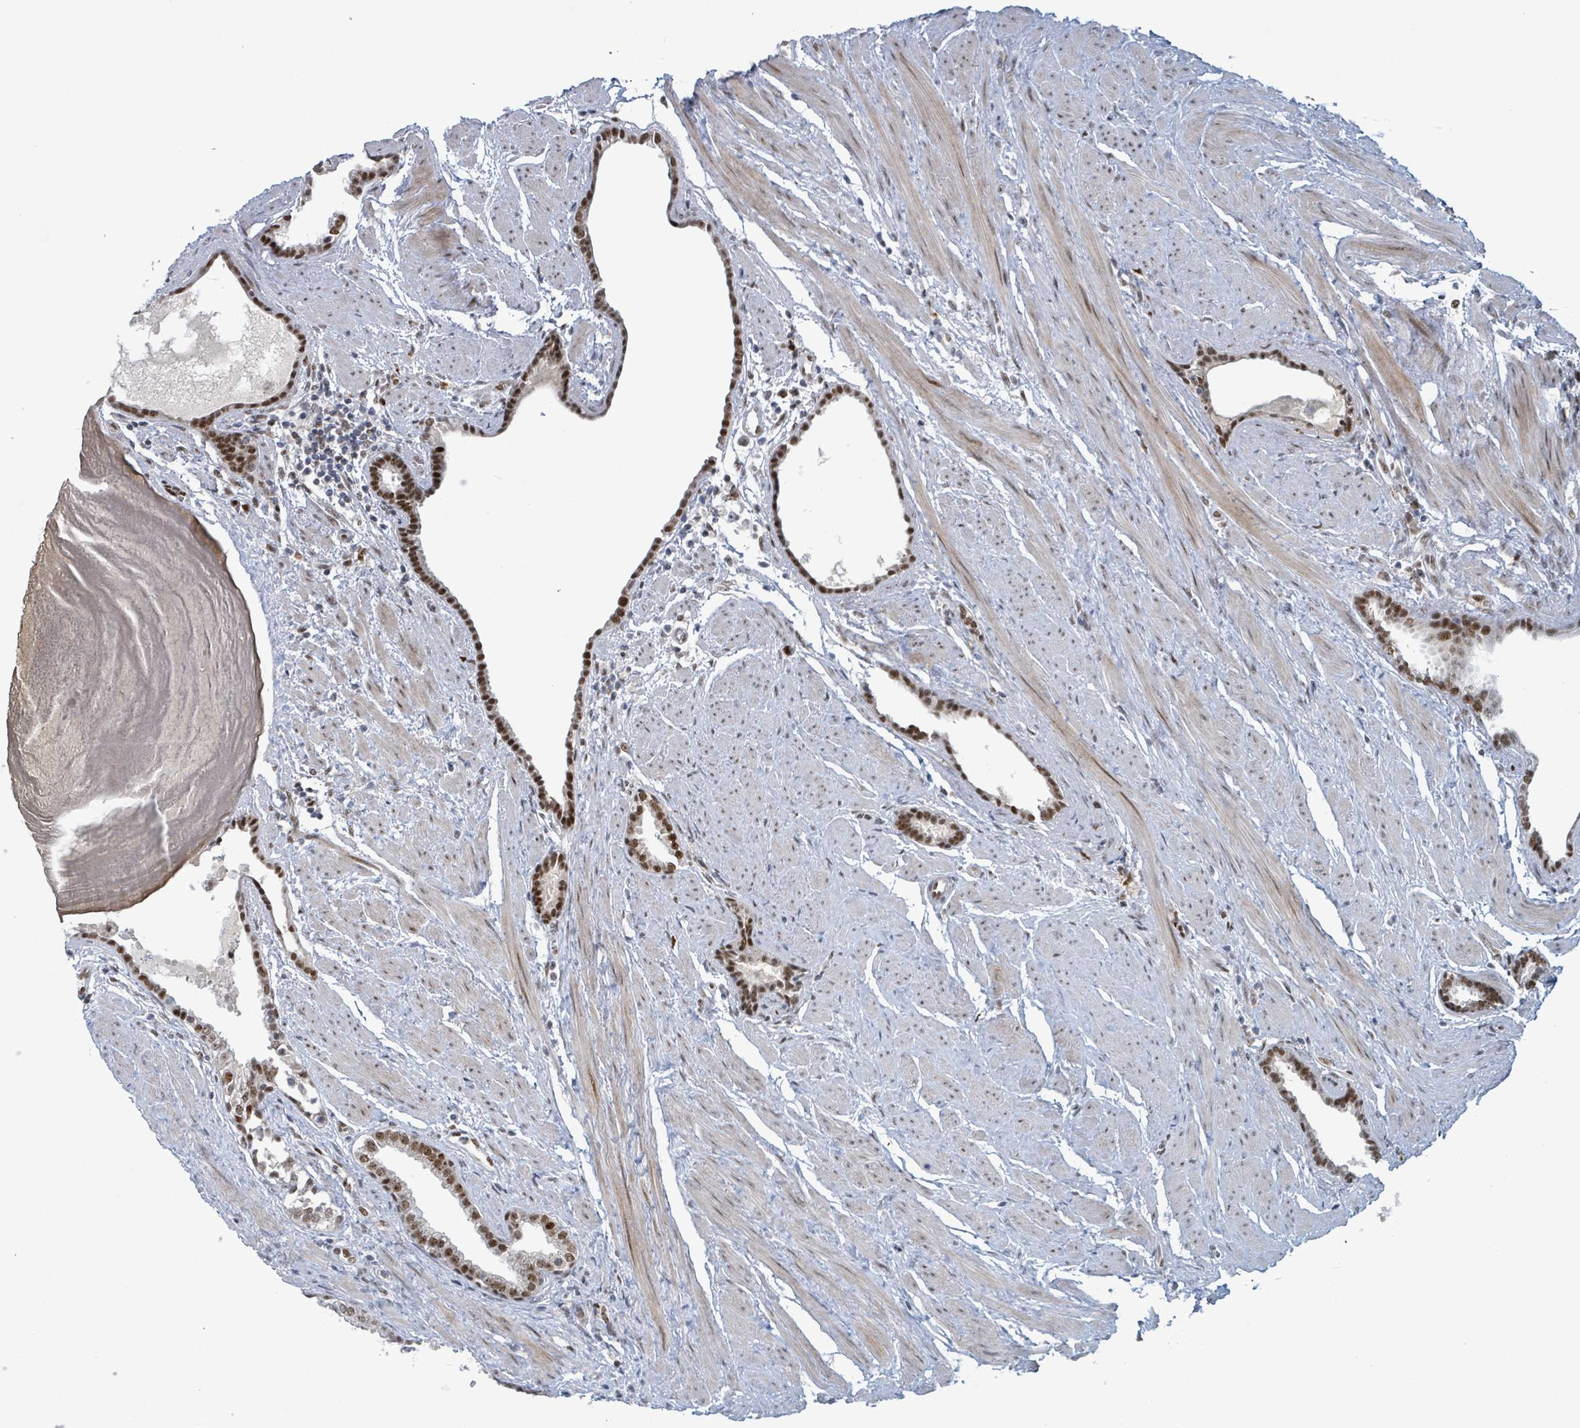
{"staining": {"intensity": "strong", "quantity": "25%-75%", "location": "nuclear"}, "tissue": "prostate cancer", "cell_type": "Tumor cells", "image_type": "cancer", "snomed": [{"axis": "morphology", "description": "Adenocarcinoma, Low grade"}, {"axis": "topography", "description": "Prostate"}], "caption": "This photomicrograph reveals immunohistochemistry (IHC) staining of prostate adenocarcinoma (low-grade), with high strong nuclear expression in approximately 25%-75% of tumor cells.", "gene": "KLF3", "patient": {"sex": "male", "age": 59}}